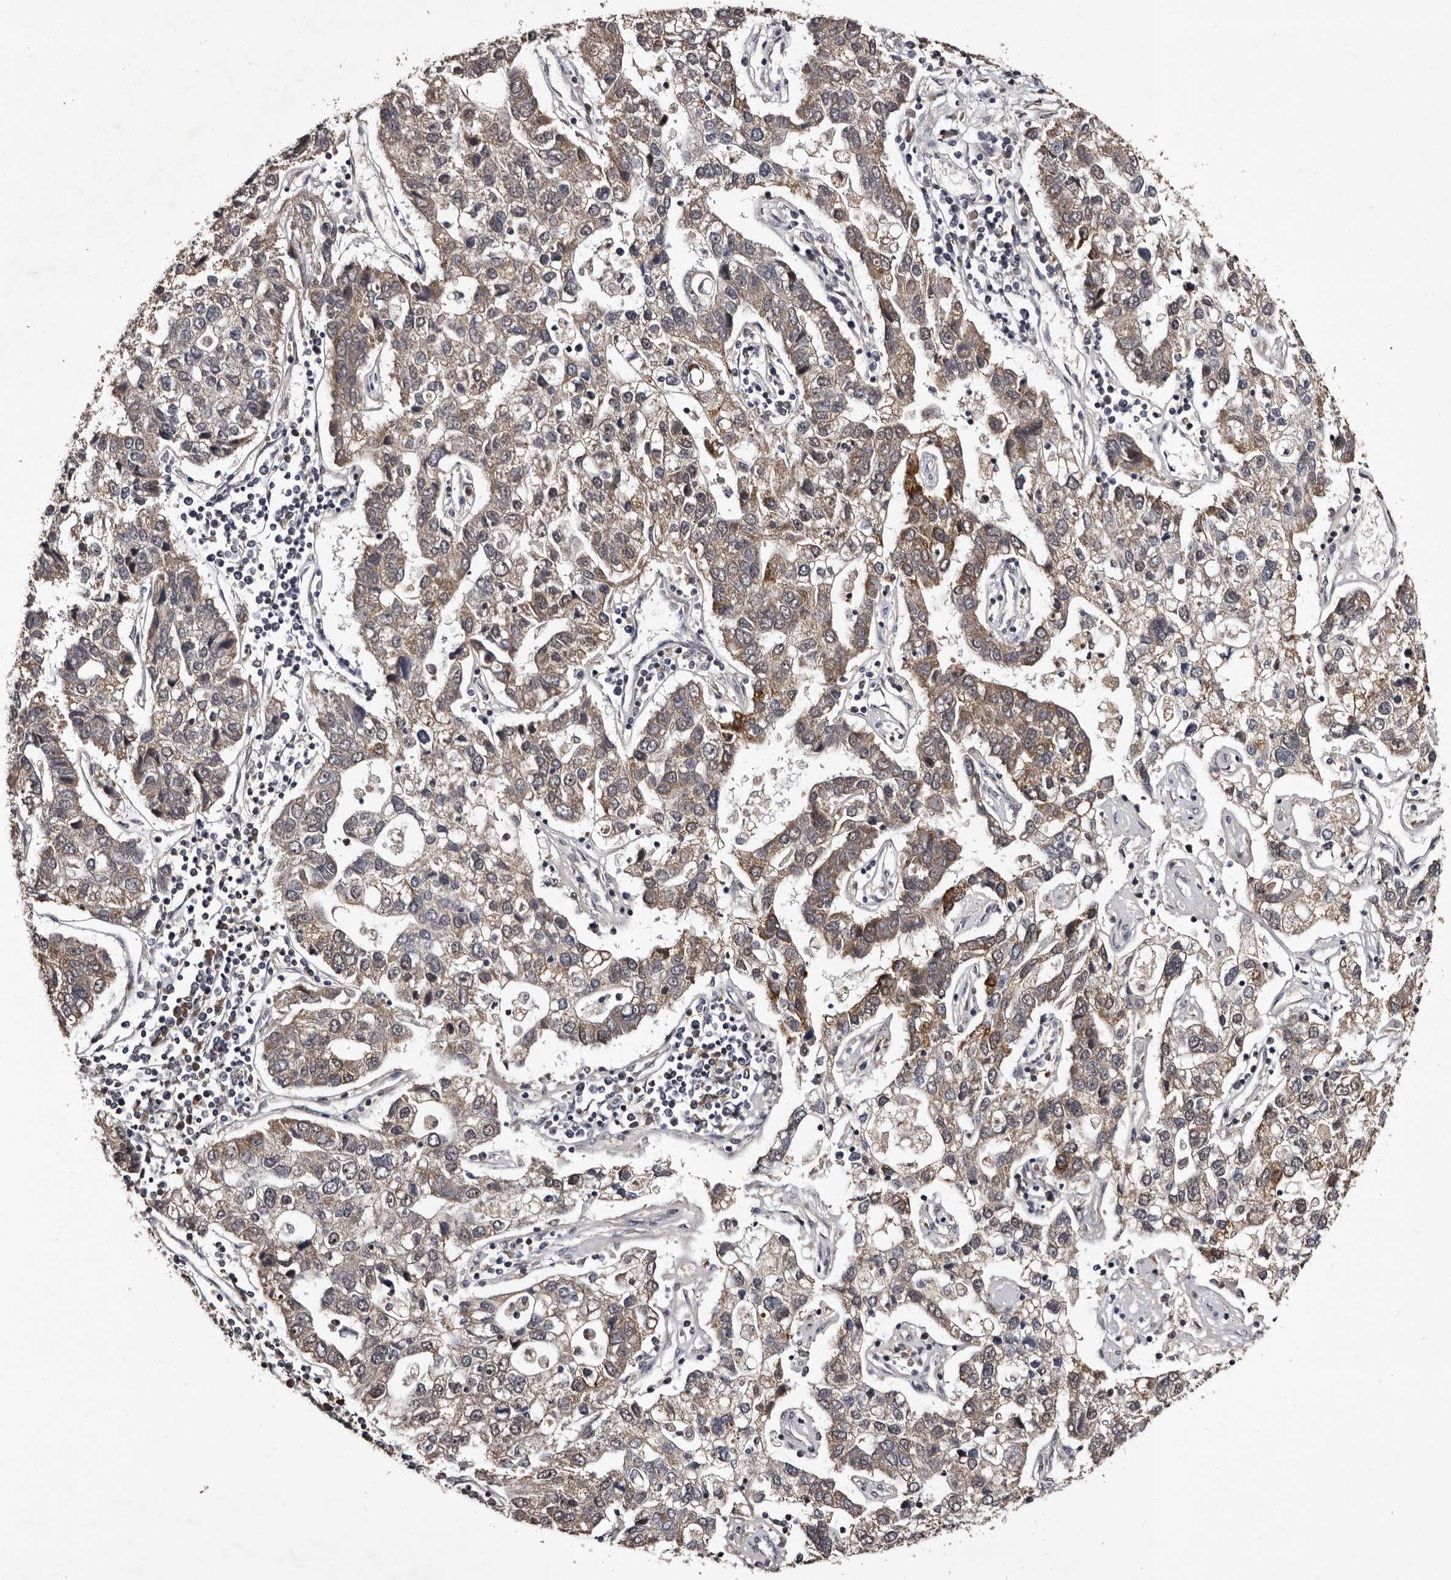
{"staining": {"intensity": "moderate", "quantity": "25%-75%", "location": "cytoplasmic/membranous"}, "tissue": "pancreatic cancer", "cell_type": "Tumor cells", "image_type": "cancer", "snomed": [{"axis": "morphology", "description": "Adenocarcinoma, NOS"}, {"axis": "topography", "description": "Pancreas"}], "caption": "Immunohistochemistry photomicrograph of neoplastic tissue: pancreatic cancer (adenocarcinoma) stained using immunohistochemistry exhibits medium levels of moderate protein expression localized specifically in the cytoplasmic/membranous of tumor cells, appearing as a cytoplasmic/membranous brown color.", "gene": "MKRN3", "patient": {"sex": "female", "age": 61}}